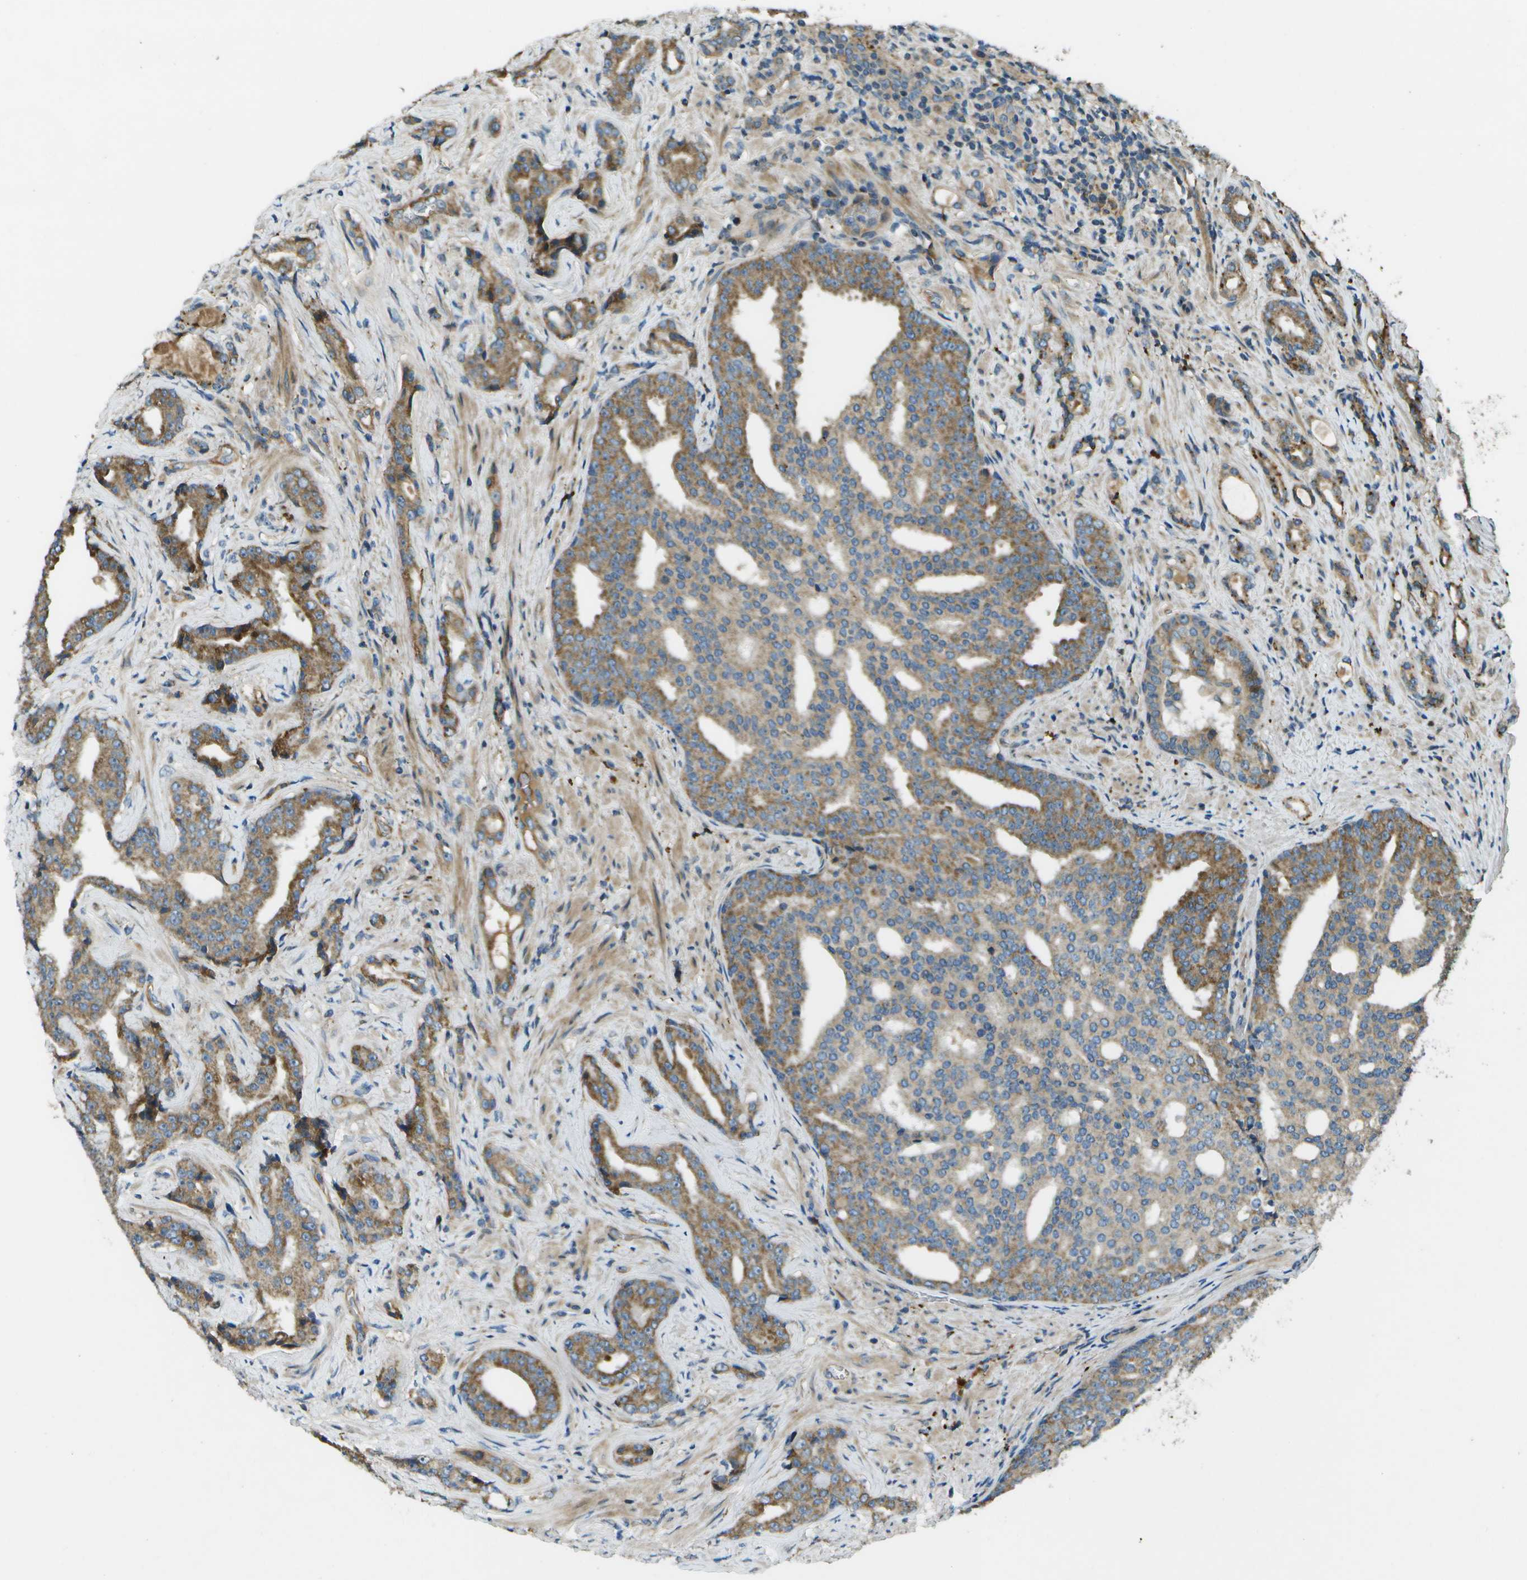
{"staining": {"intensity": "moderate", "quantity": ">75%", "location": "cytoplasmic/membranous"}, "tissue": "prostate cancer", "cell_type": "Tumor cells", "image_type": "cancer", "snomed": [{"axis": "morphology", "description": "Adenocarcinoma, High grade"}, {"axis": "topography", "description": "Prostate"}], "caption": "A high-resolution histopathology image shows immunohistochemistry staining of prostate high-grade adenocarcinoma, which reveals moderate cytoplasmic/membranous positivity in approximately >75% of tumor cells.", "gene": "PXYLP1", "patient": {"sex": "male", "age": 71}}